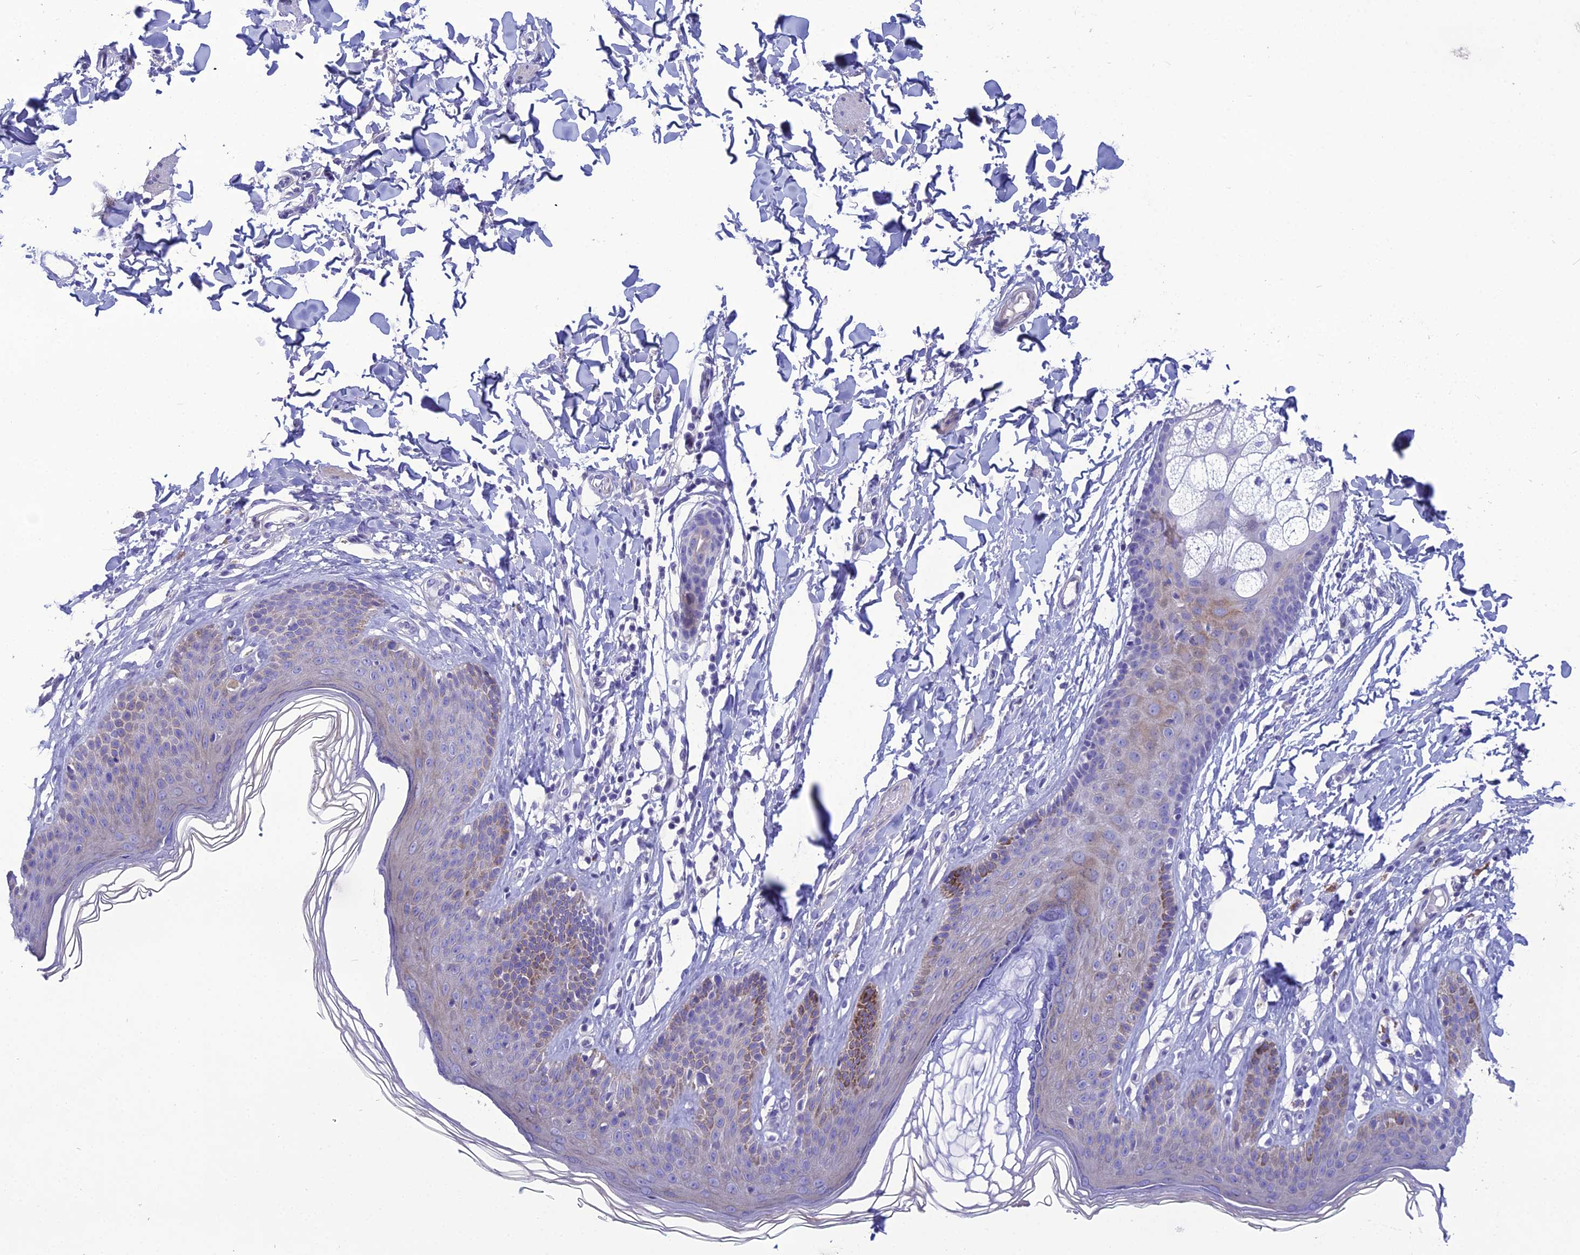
{"staining": {"intensity": "moderate", "quantity": "<25%", "location": "cytoplasmic/membranous"}, "tissue": "skin", "cell_type": "Epidermal cells", "image_type": "normal", "snomed": [{"axis": "morphology", "description": "Normal tissue, NOS"}, {"axis": "morphology", "description": "Squamous cell carcinoma, NOS"}, {"axis": "topography", "description": "Vulva"}], "caption": "Approximately <25% of epidermal cells in unremarkable human skin exhibit moderate cytoplasmic/membranous protein staining as visualized by brown immunohistochemical staining.", "gene": "OR56B1", "patient": {"sex": "female", "age": 85}}